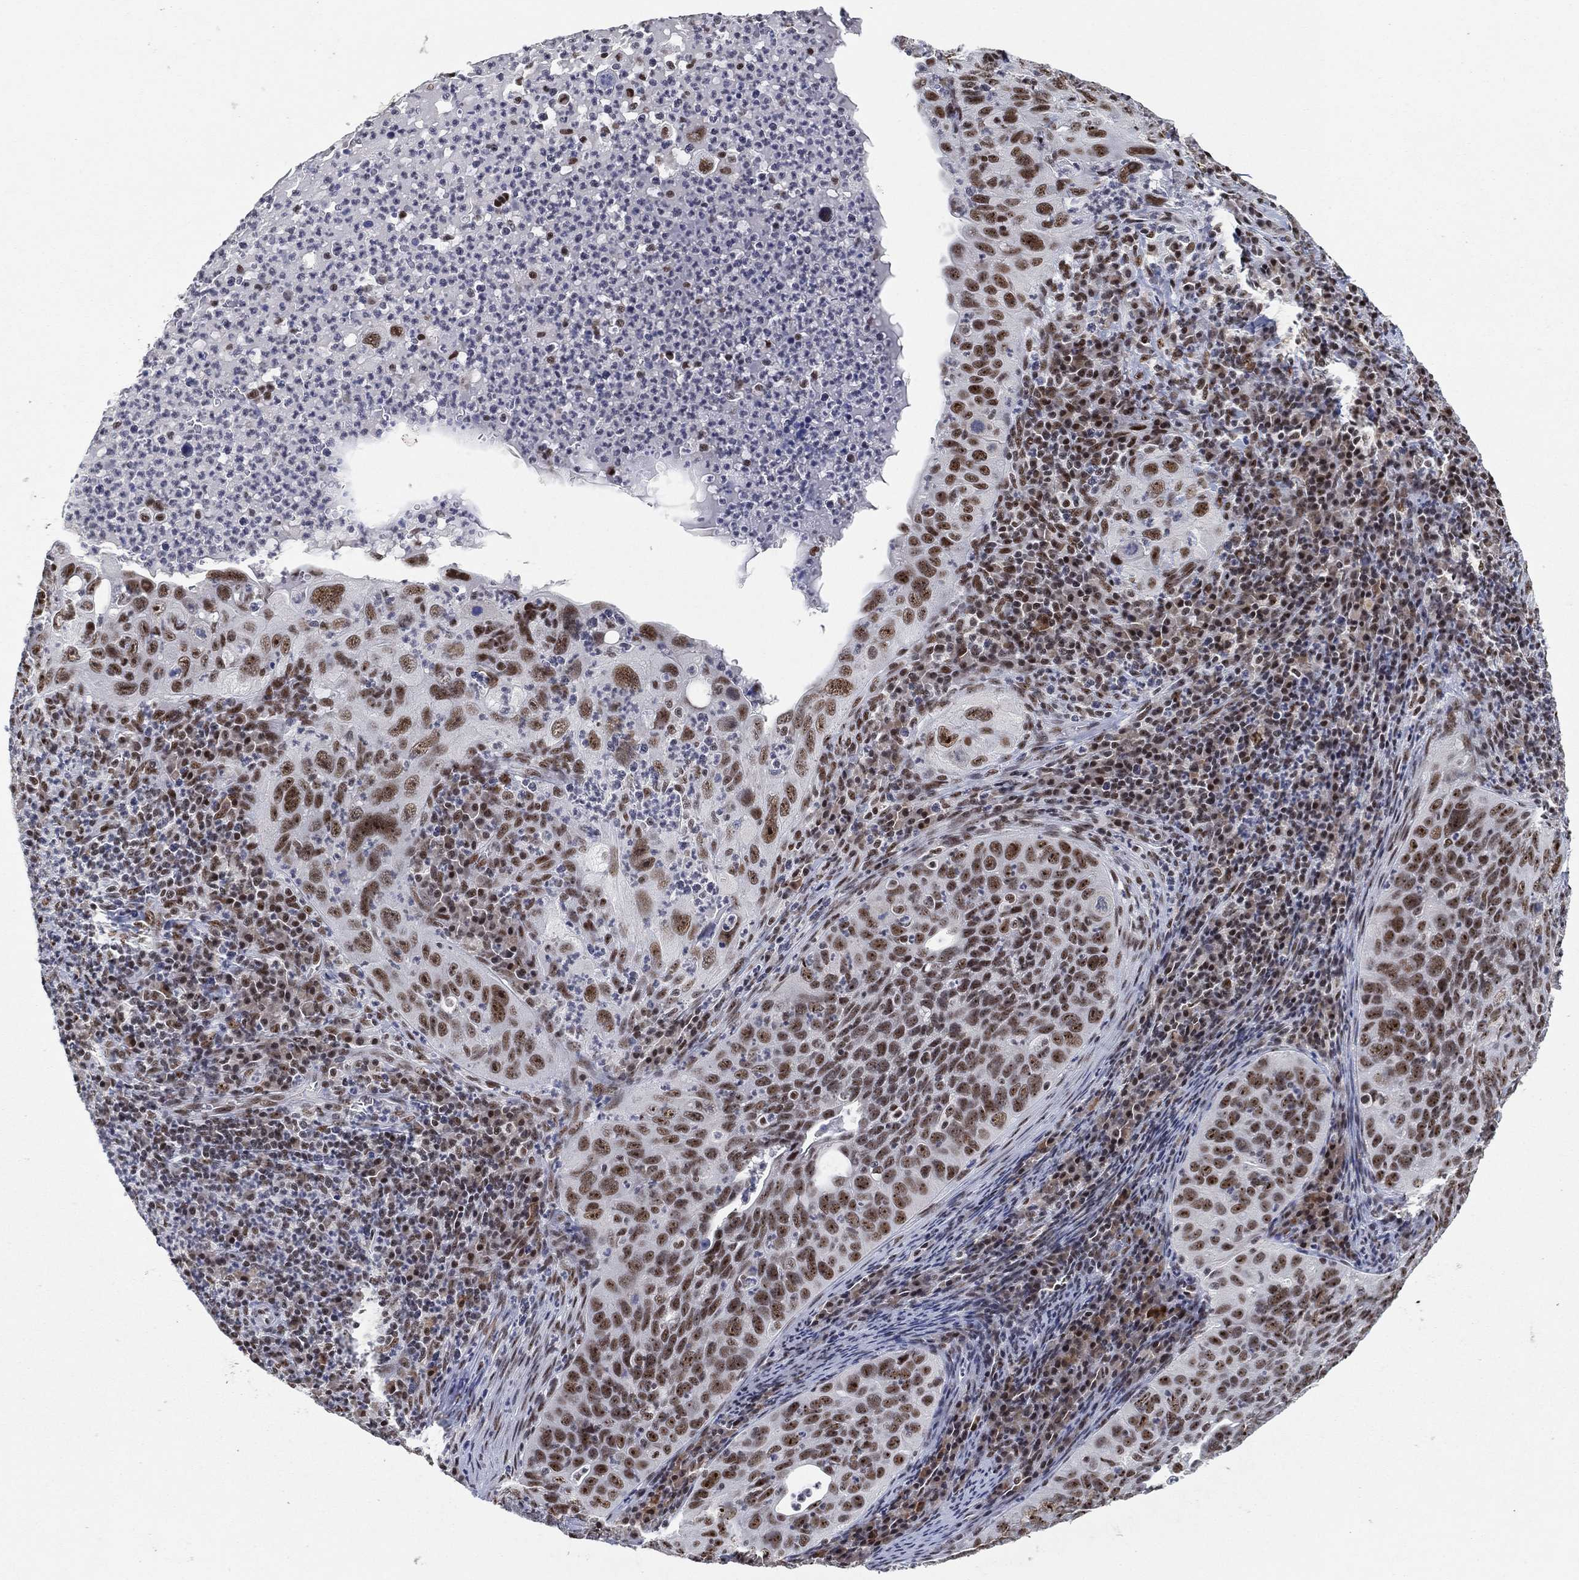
{"staining": {"intensity": "moderate", "quantity": ">75%", "location": "nuclear"}, "tissue": "cervical cancer", "cell_type": "Tumor cells", "image_type": "cancer", "snomed": [{"axis": "morphology", "description": "Squamous cell carcinoma, NOS"}, {"axis": "topography", "description": "Cervix"}], "caption": "Human cervical cancer (squamous cell carcinoma) stained for a protein (brown) shows moderate nuclear positive positivity in about >75% of tumor cells.", "gene": "DDX27", "patient": {"sex": "female", "age": 26}}